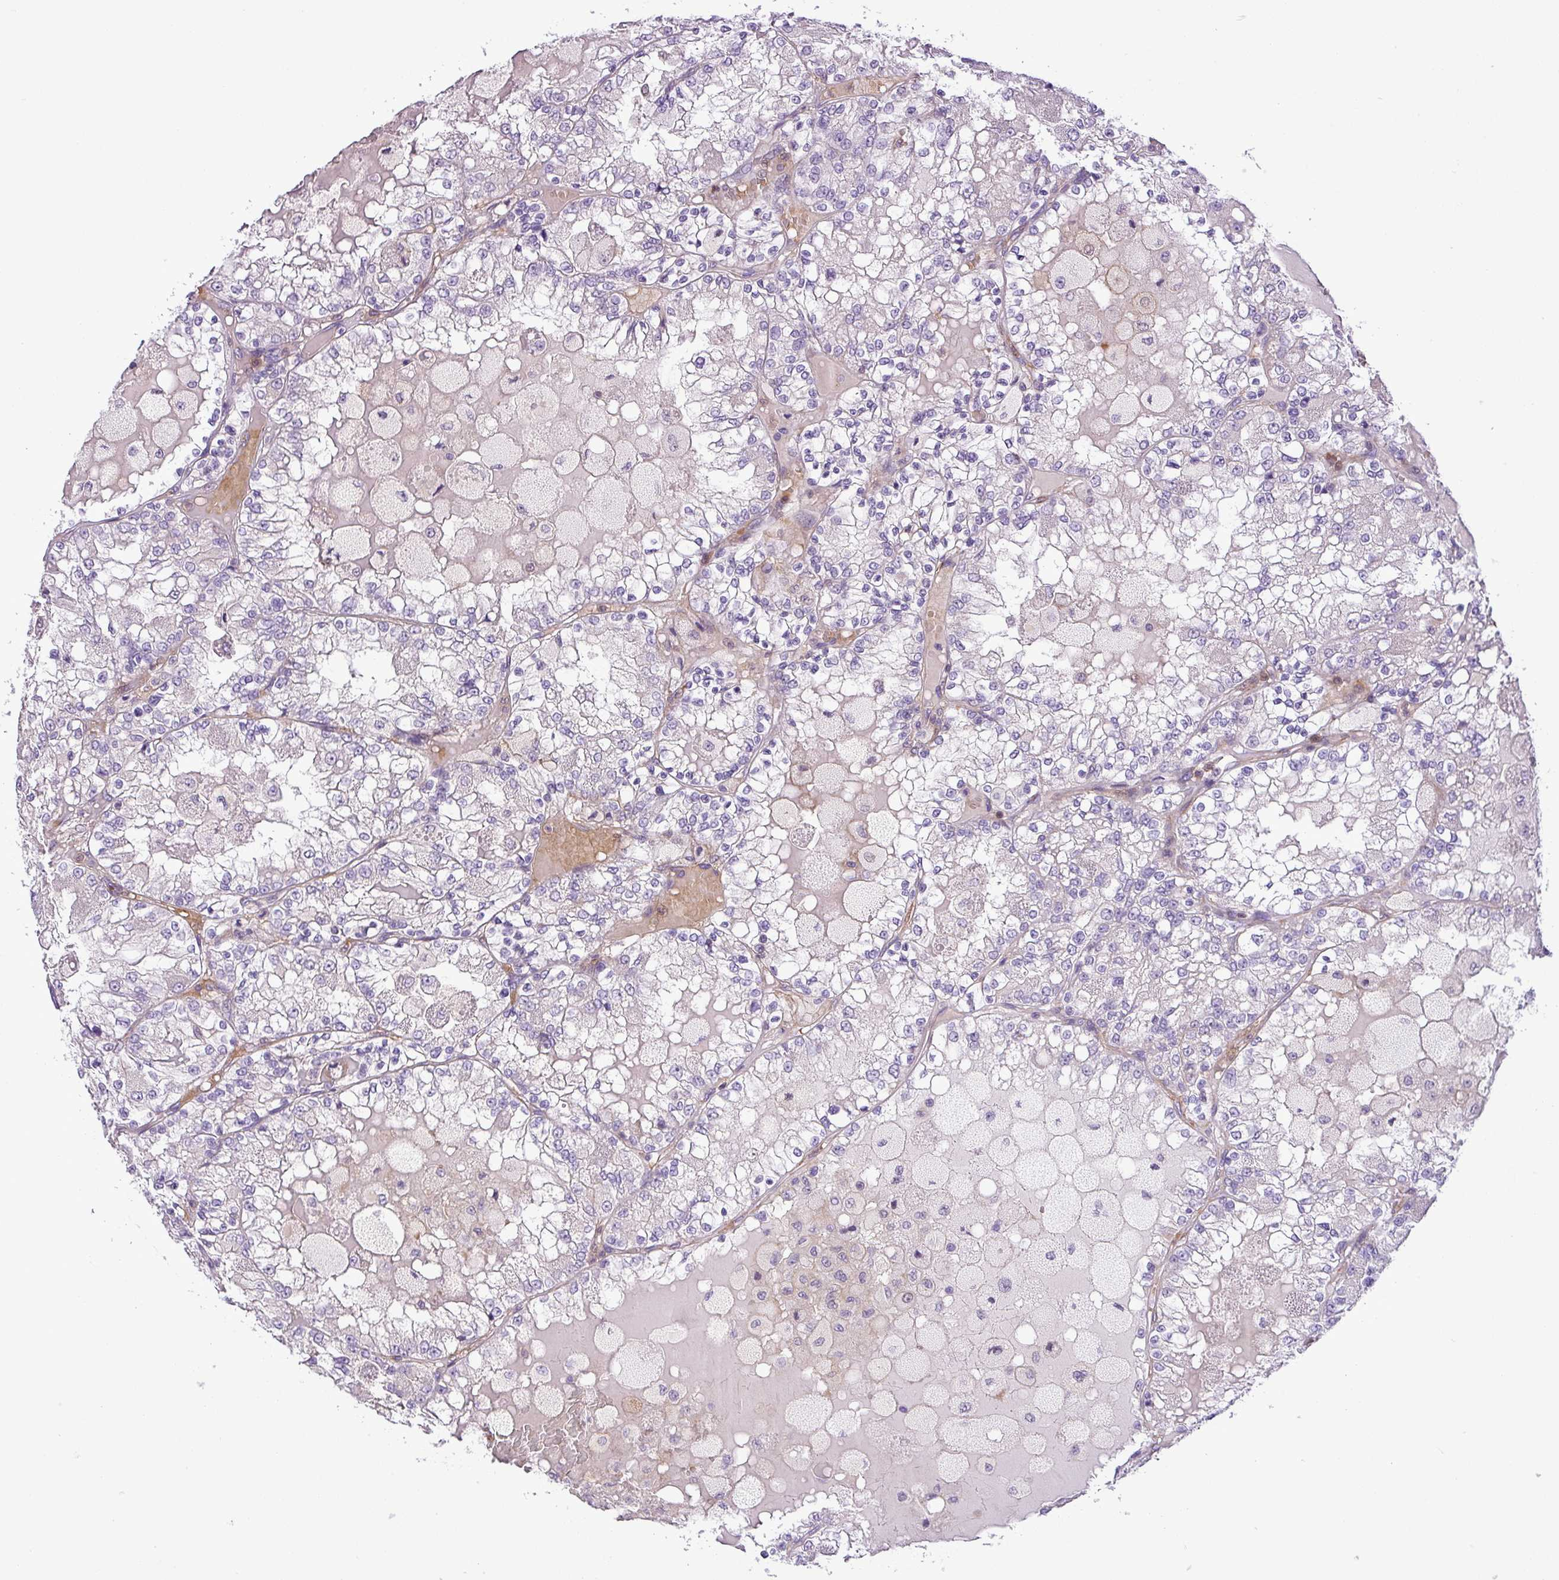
{"staining": {"intensity": "negative", "quantity": "none", "location": "none"}, "tissue": "renal cancer", "cell_type": "Tumor cells", "image_type": "cancer", "snomed": [{"axis": "morphology", "description": "Adenocarcinoma, NOS"}, {"axis": "topography", "description": "Kidney"}], "caption": "Tumor cells are negative for protein expression in human renal cancer (adenocarcinoma).", "gene": "NBEAL2", "patient": {"sex": "female", "age": 56}}